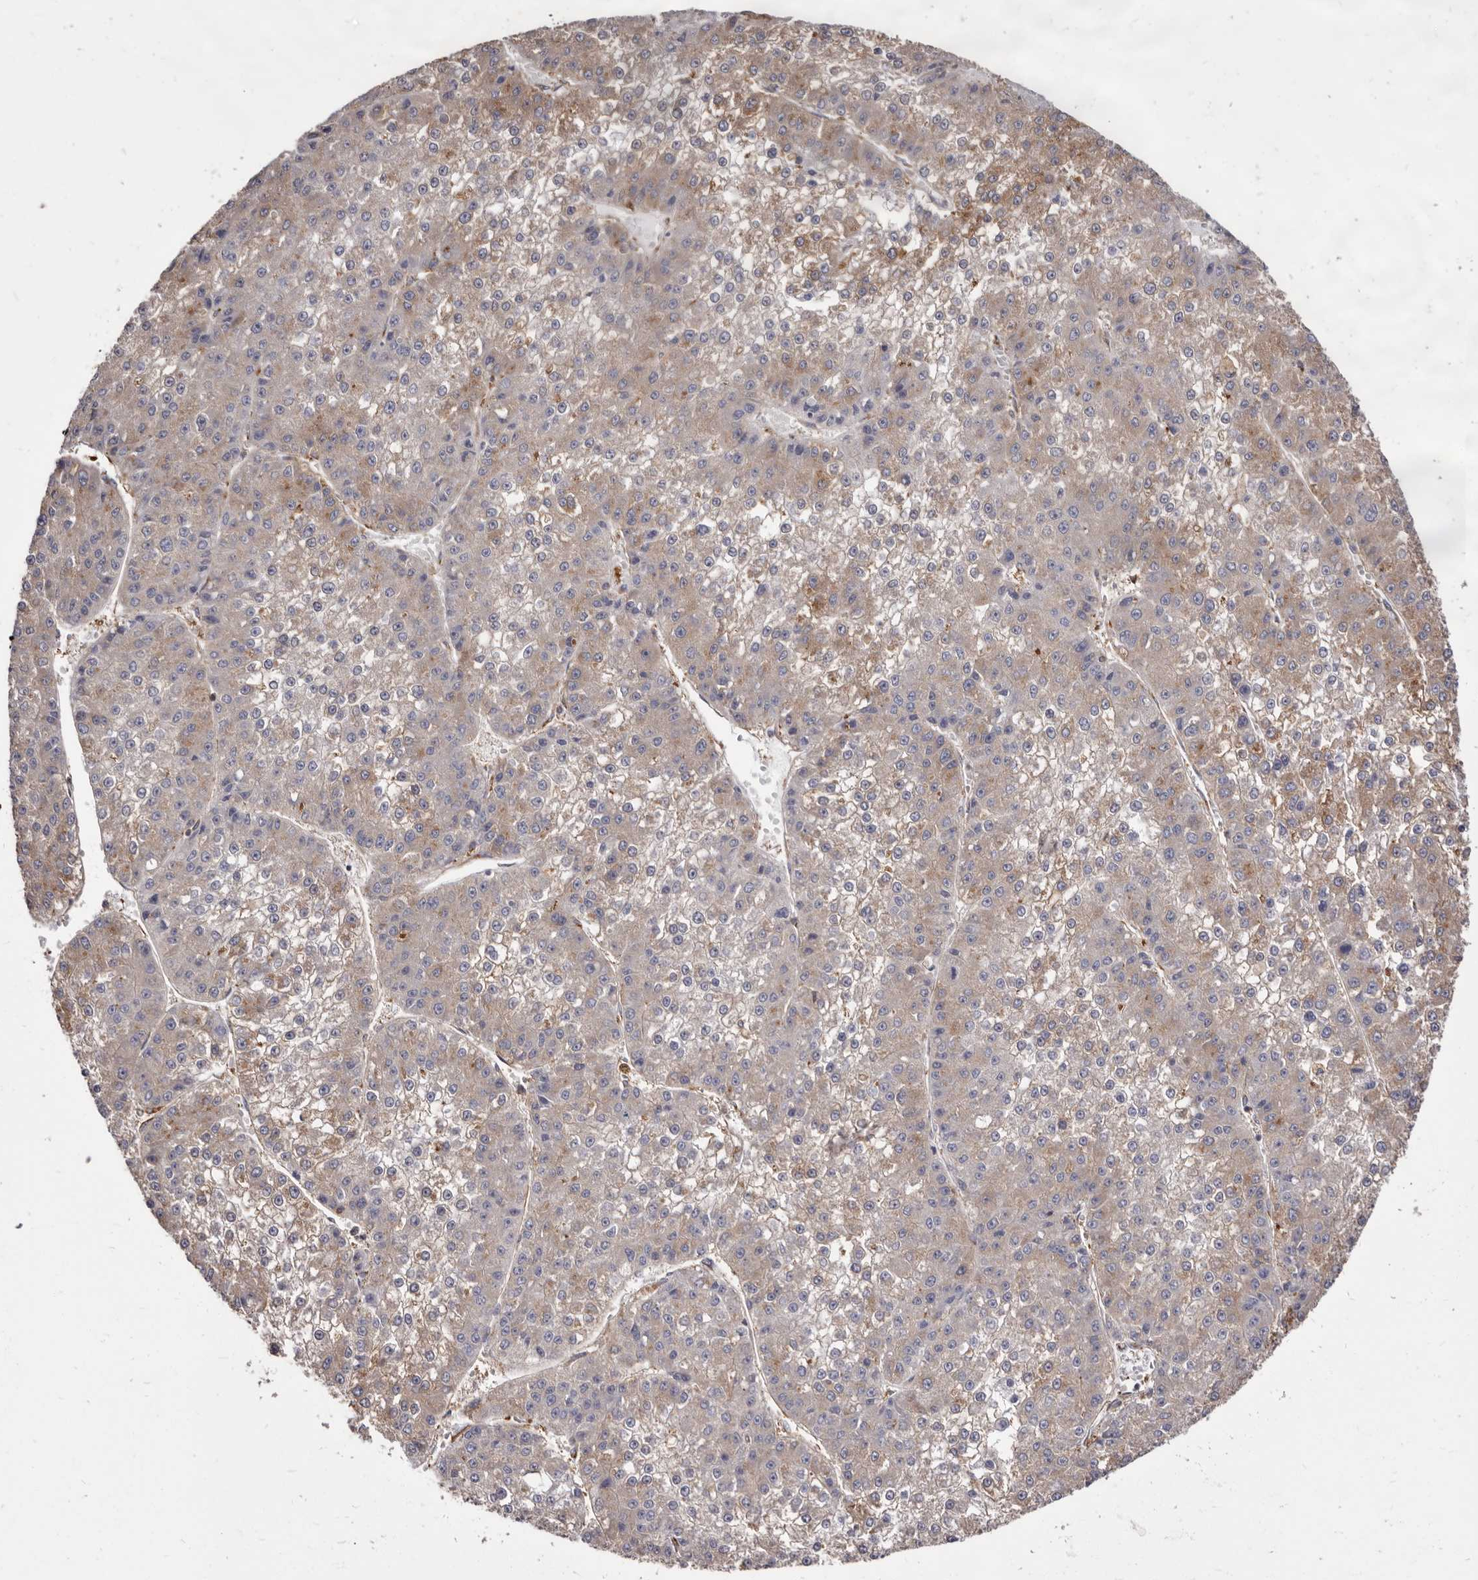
{"staining": {"intensity": "weak", "quantity": "25%-75%", "location": "cytoplasmic/membranous"}, "tissue": "liver cancer", "cell_type": "Tumor cells", "image_type": "cancer", "snomed": [{"axis": "morphology", "description": "Carcinoma, Hepatocellular, NOS"}, {"axis": "topography", "description": "Liver"}], "caption": "The immunohistochemical stain labels weak cytoplasmic/membranous staining in tumor cells of liver cancer tissue.", "gene": "TPD52", "patient": {"sex": "female", "age": 73}}